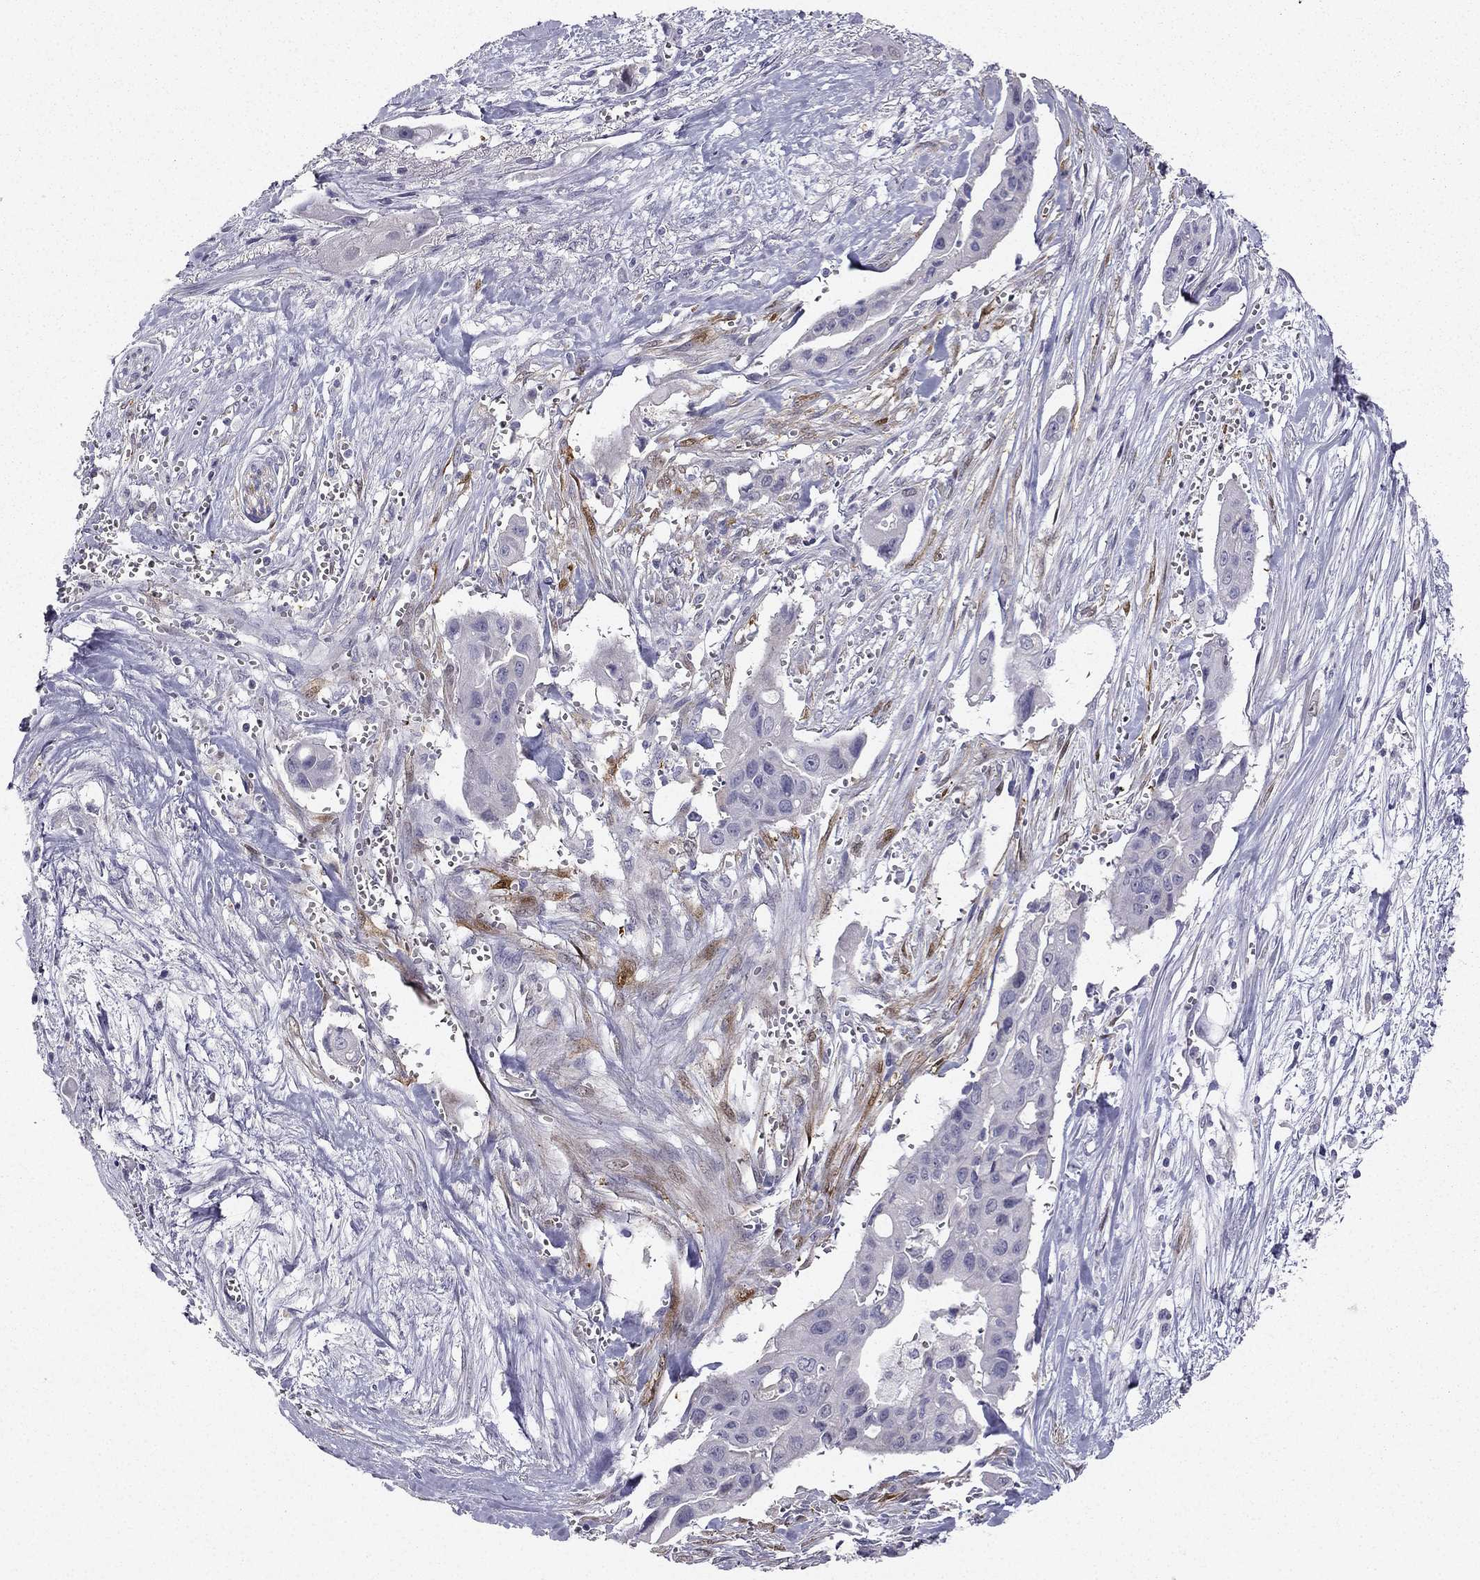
{"staining": {"intensity": "negative", "quantity": "none", "location": "none"}, "tissue": "pancreatic cancer", "cell_type": "Tumor cells", "image_type": "cancer", "snomed": [{"axis": "morphology", "description": "Adenocarcinoma, NOS"}, {"axis": "topography", "description": "Pancreas"}], "caption": "An image of human adenocarcinoma (pancreatic) is negative for staining in tumor cells.", "gene": "CALB2", "patient": {"sex": "male", "age": 60}}